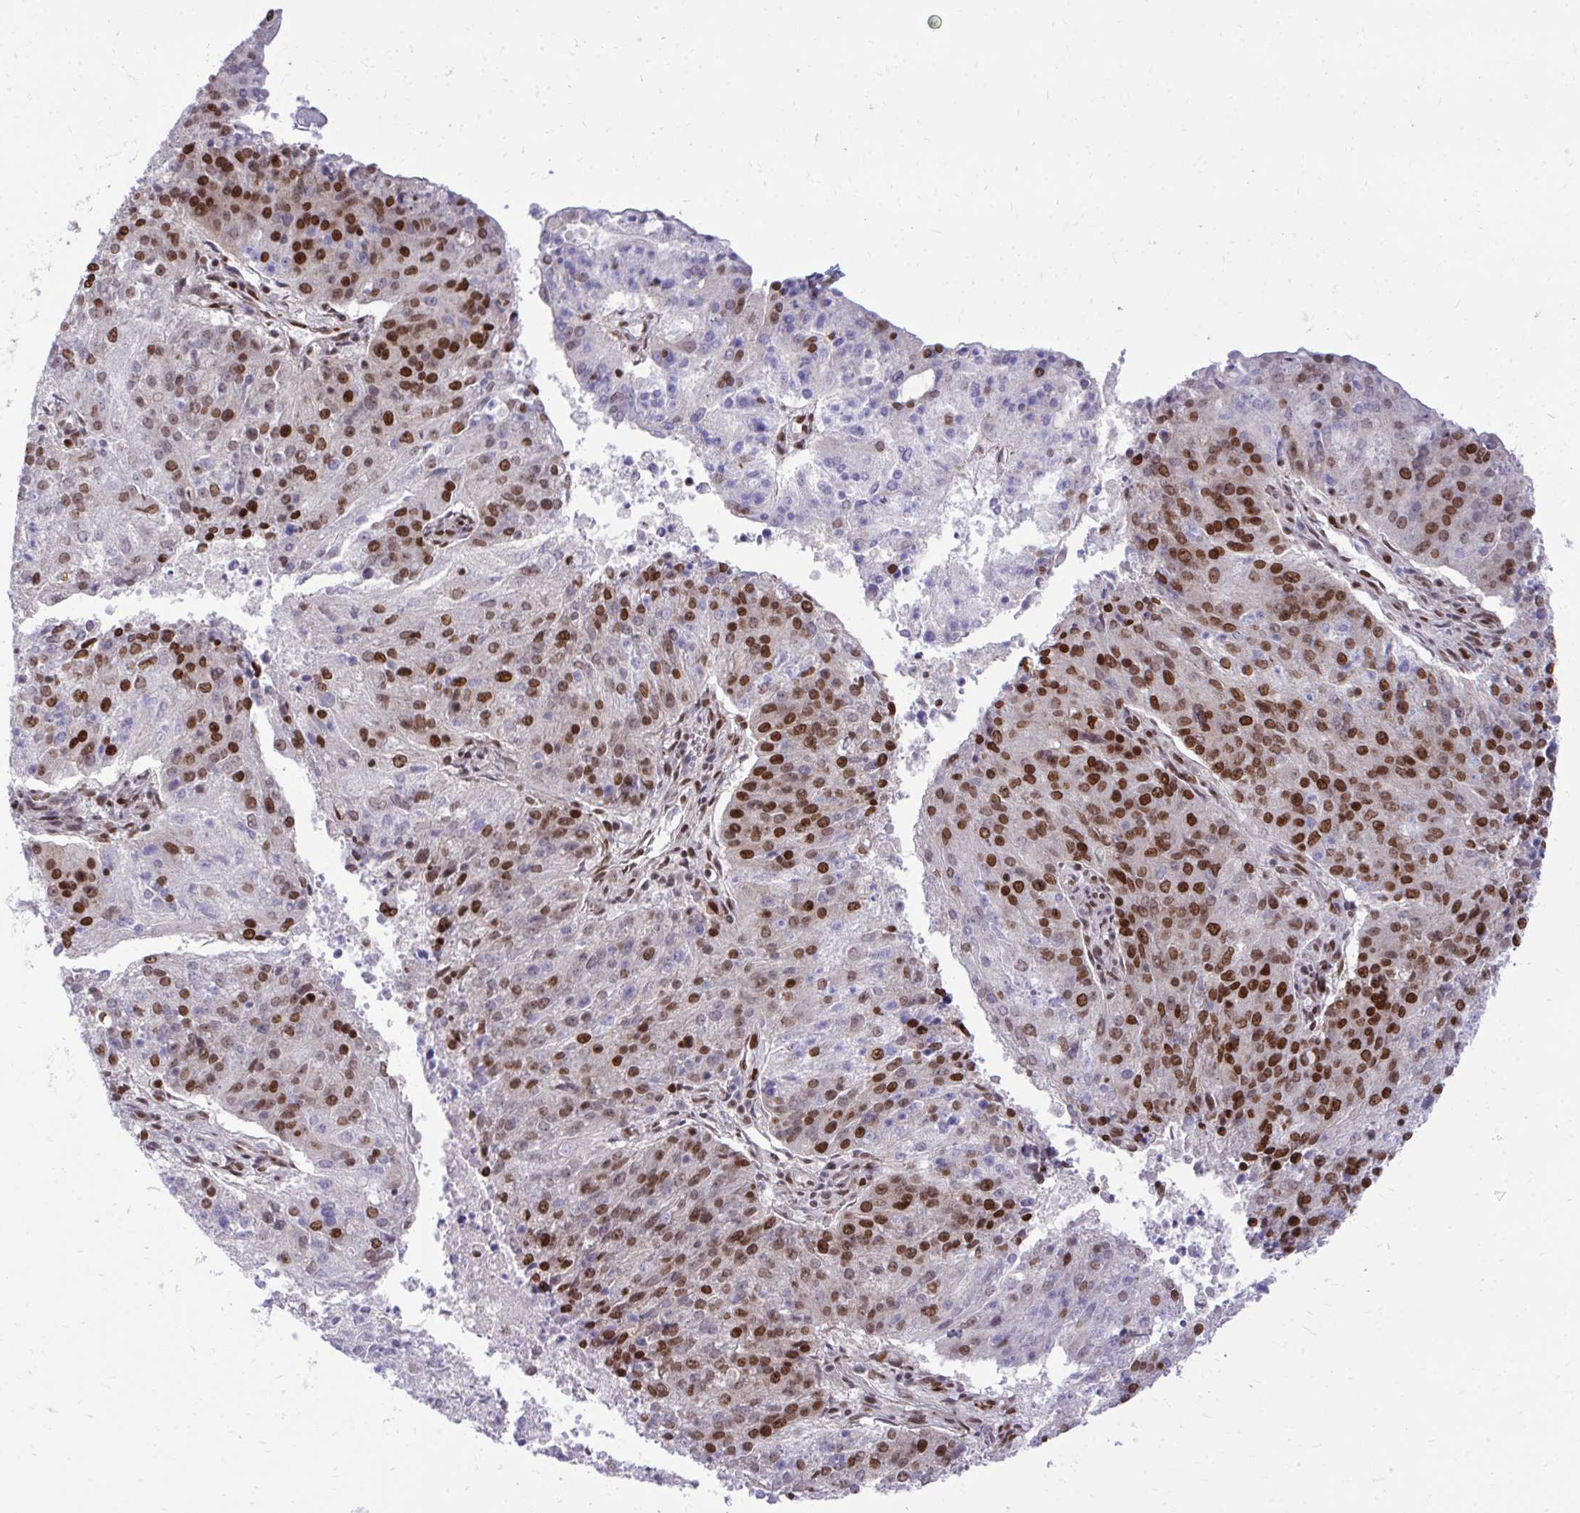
{"staining": {"intensity": "strong", "quantity": "25%-75%", "location": "nuclear"}, "tissue": "endometrial cancer", "cell_type": "Tumor cells", "image_type": "cancer", "snomed": [{"axis": "morphology", "description": "Adenocarcinoma, NOS"}, {"axis": "topography", "description": "Endometrium"}], "caption": "This histopathology image shows immunohistochemistry staining of human endometrial cancer (adenocarcinoma), with high strong nuclear staining in approximately 25%-75% of tumor cells.", "gene": "CDYL", "patient": {"sex": "female", "age": 82}}